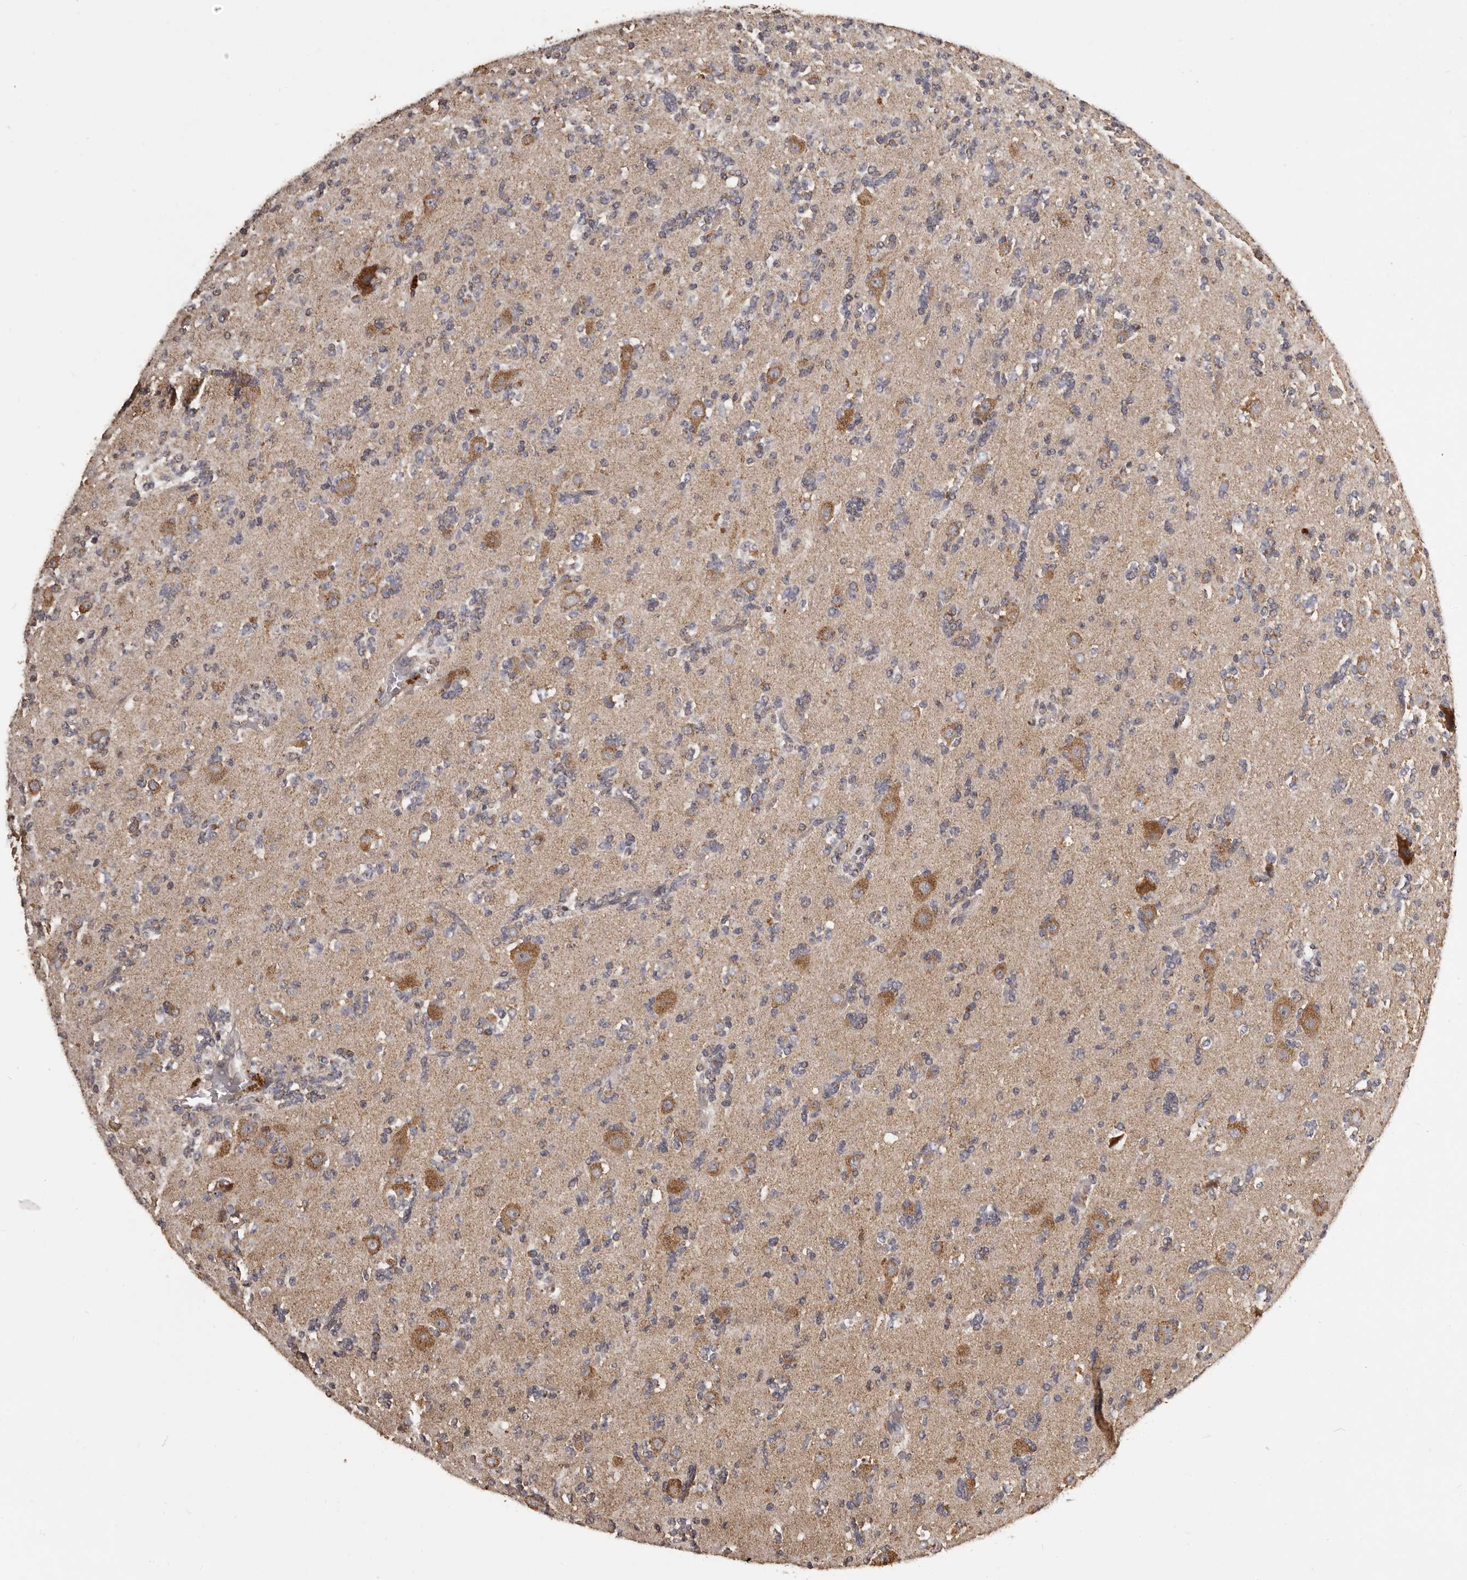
{"staining": {"intensity": "weak", "quantity": "<25%", "location": "cytoplasmic/membranous"}, "tissue": "glioma", "cell_type": "Tumor cells", "image_type": "cancer", "snomed": [{"axis": "morphology", "description": "Glioma, malignant, High grade"}, {"axis": "topography", "description": "Brain"}], "caption": "The image demonstrates no significant positivity in tumor cells of glioma.", "gene": "MGAT5", "patient": {"sex": "female", "age": 62}}